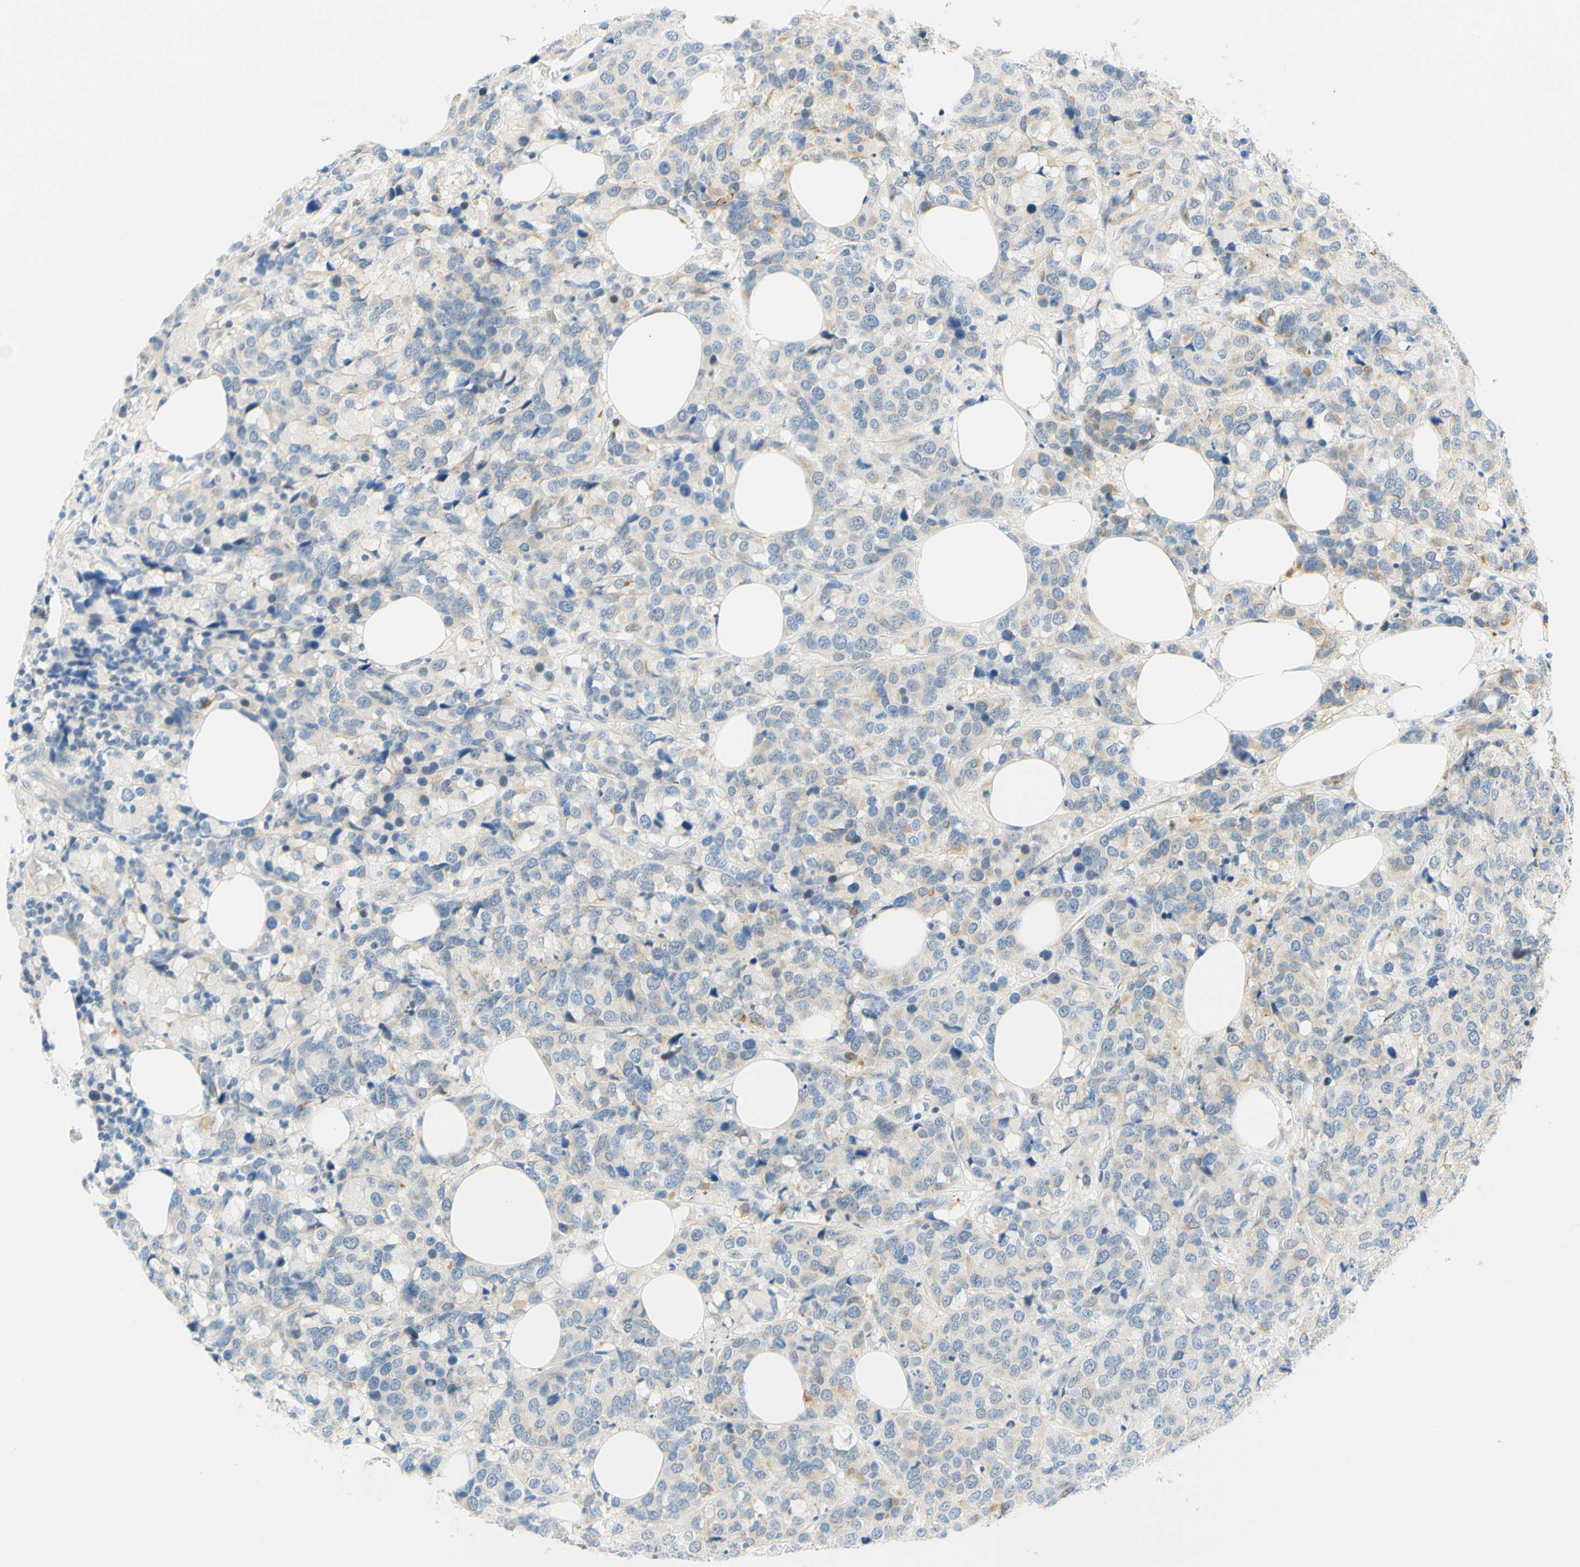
{"staining": {"intensity": "weak", "quantity": "25%-75%", "location": "cytoplasmic/membranous"}, "tissue": "breast cancer", "cell_type": "Tumor cells", "image_type": "cancer", "snomed": [{"axis": "morphology", "description": "Lobular carcinoma"}, {"axis": "topography", "description": "Breast"}], "caption": "Breast lobular carcinoma stained with a protein marker demonstrates weak staining in tumor cells.", "gene": "ENTREP2", "patient": {"sex": "female", "age": 59}}